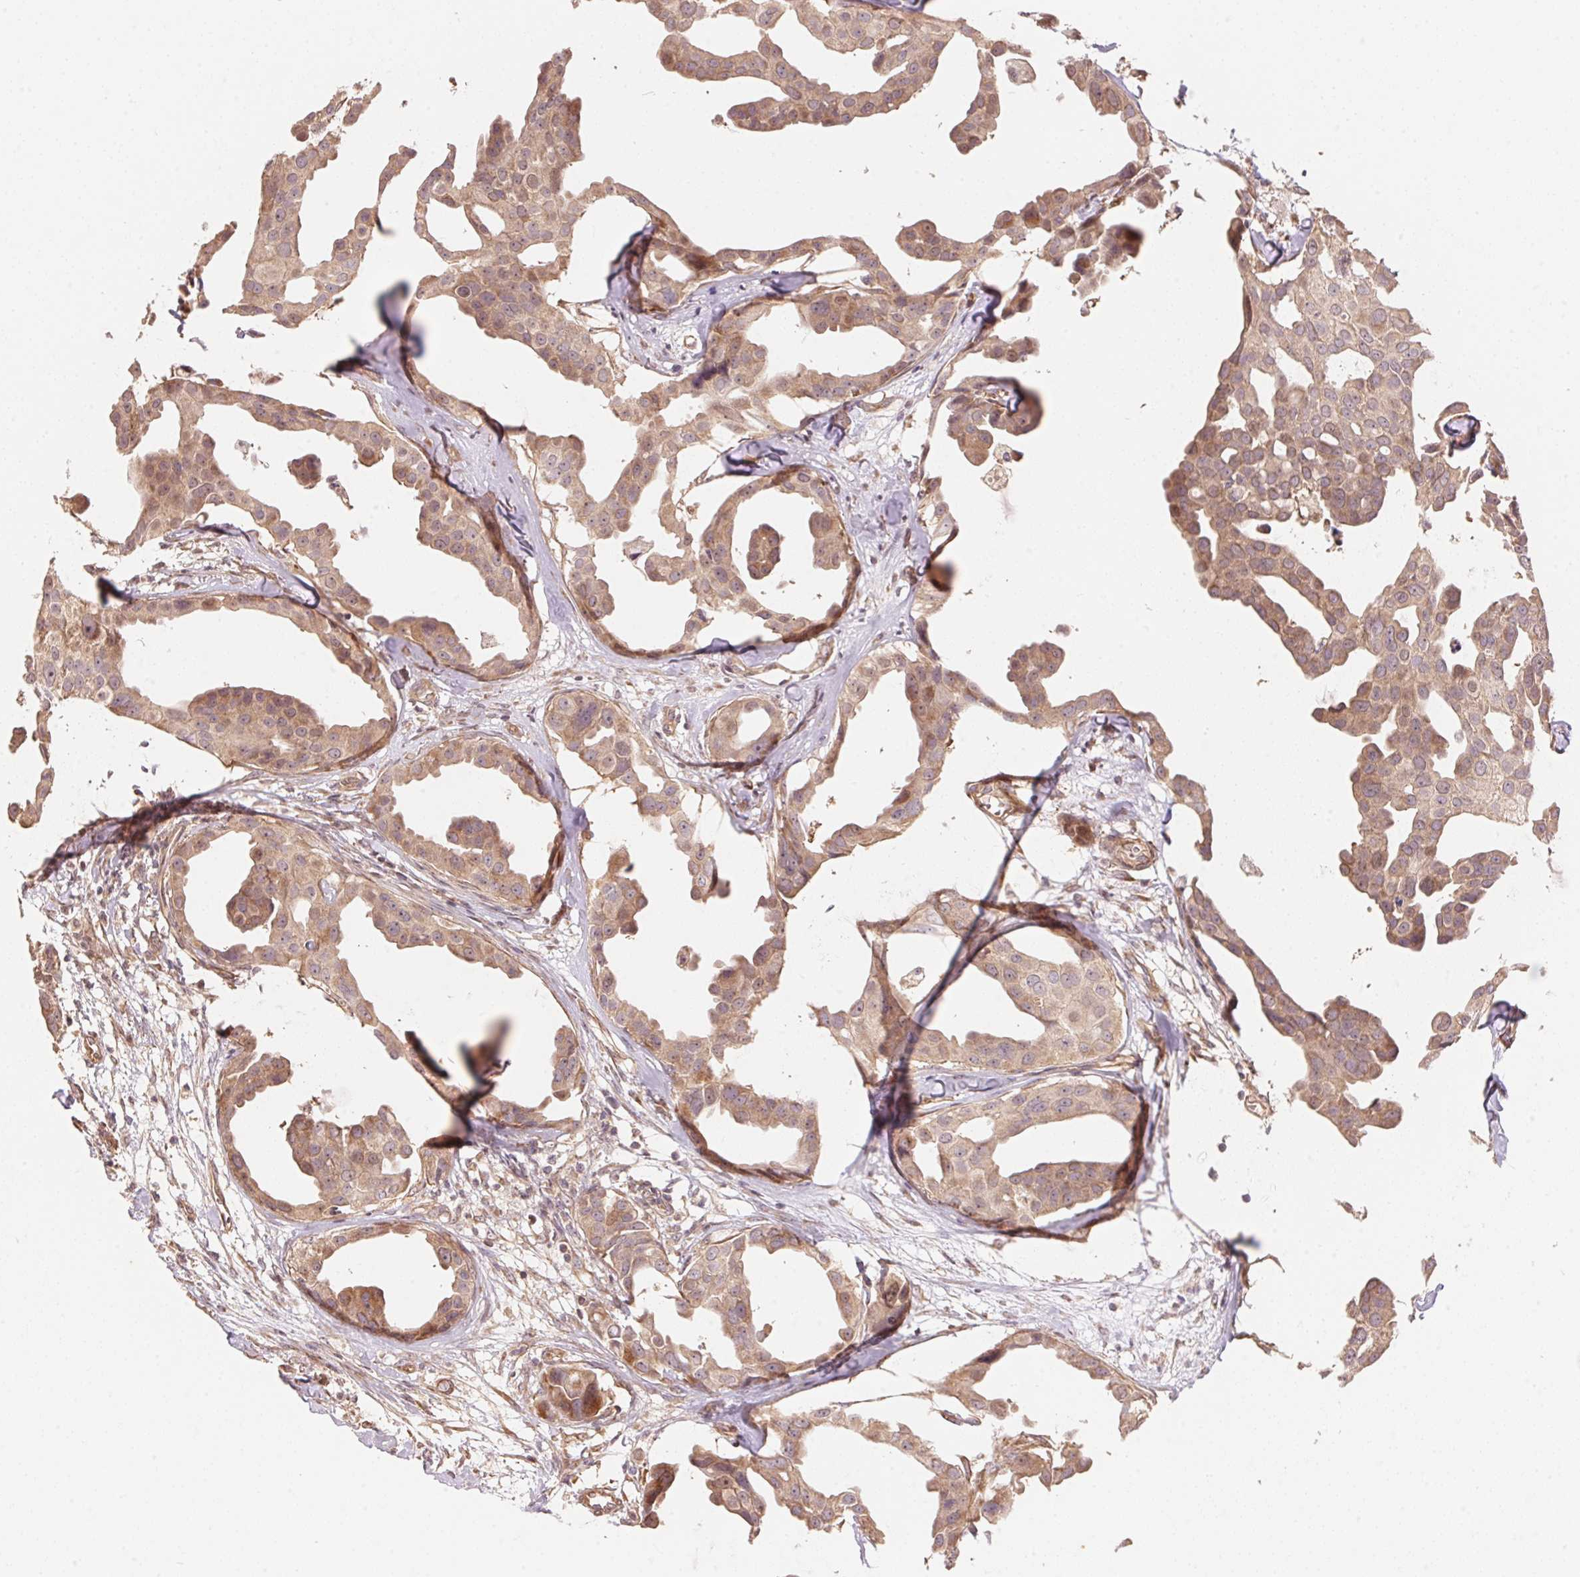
{"staining": {"intensity": "moderate", "quantity": ">75%", "location": "cytoplasmic/membranous"}, "tissue": "breast cancer", "cell_type": "Tumor cells", "image_type": "cancer", "snomed": [{"axis": "morphology", "description": "Duct carcinoma"}, {"axis": "topography", "description": "Breast"}], "caption": "A histopathology image of breast cancer (infiltrating ductal carcinoma) stained for a protein displays moderate cytoplasmic/membranous brown staining in tumor cells. The protein of interest is stained brown, and the nuclei are stained in blue (DAB (3,3'-diaminobenzidine) IHC with brightfield microscopy, high magnification).", "gene": "TNIP2", "patient": {"sex": "female", "age": 38}}